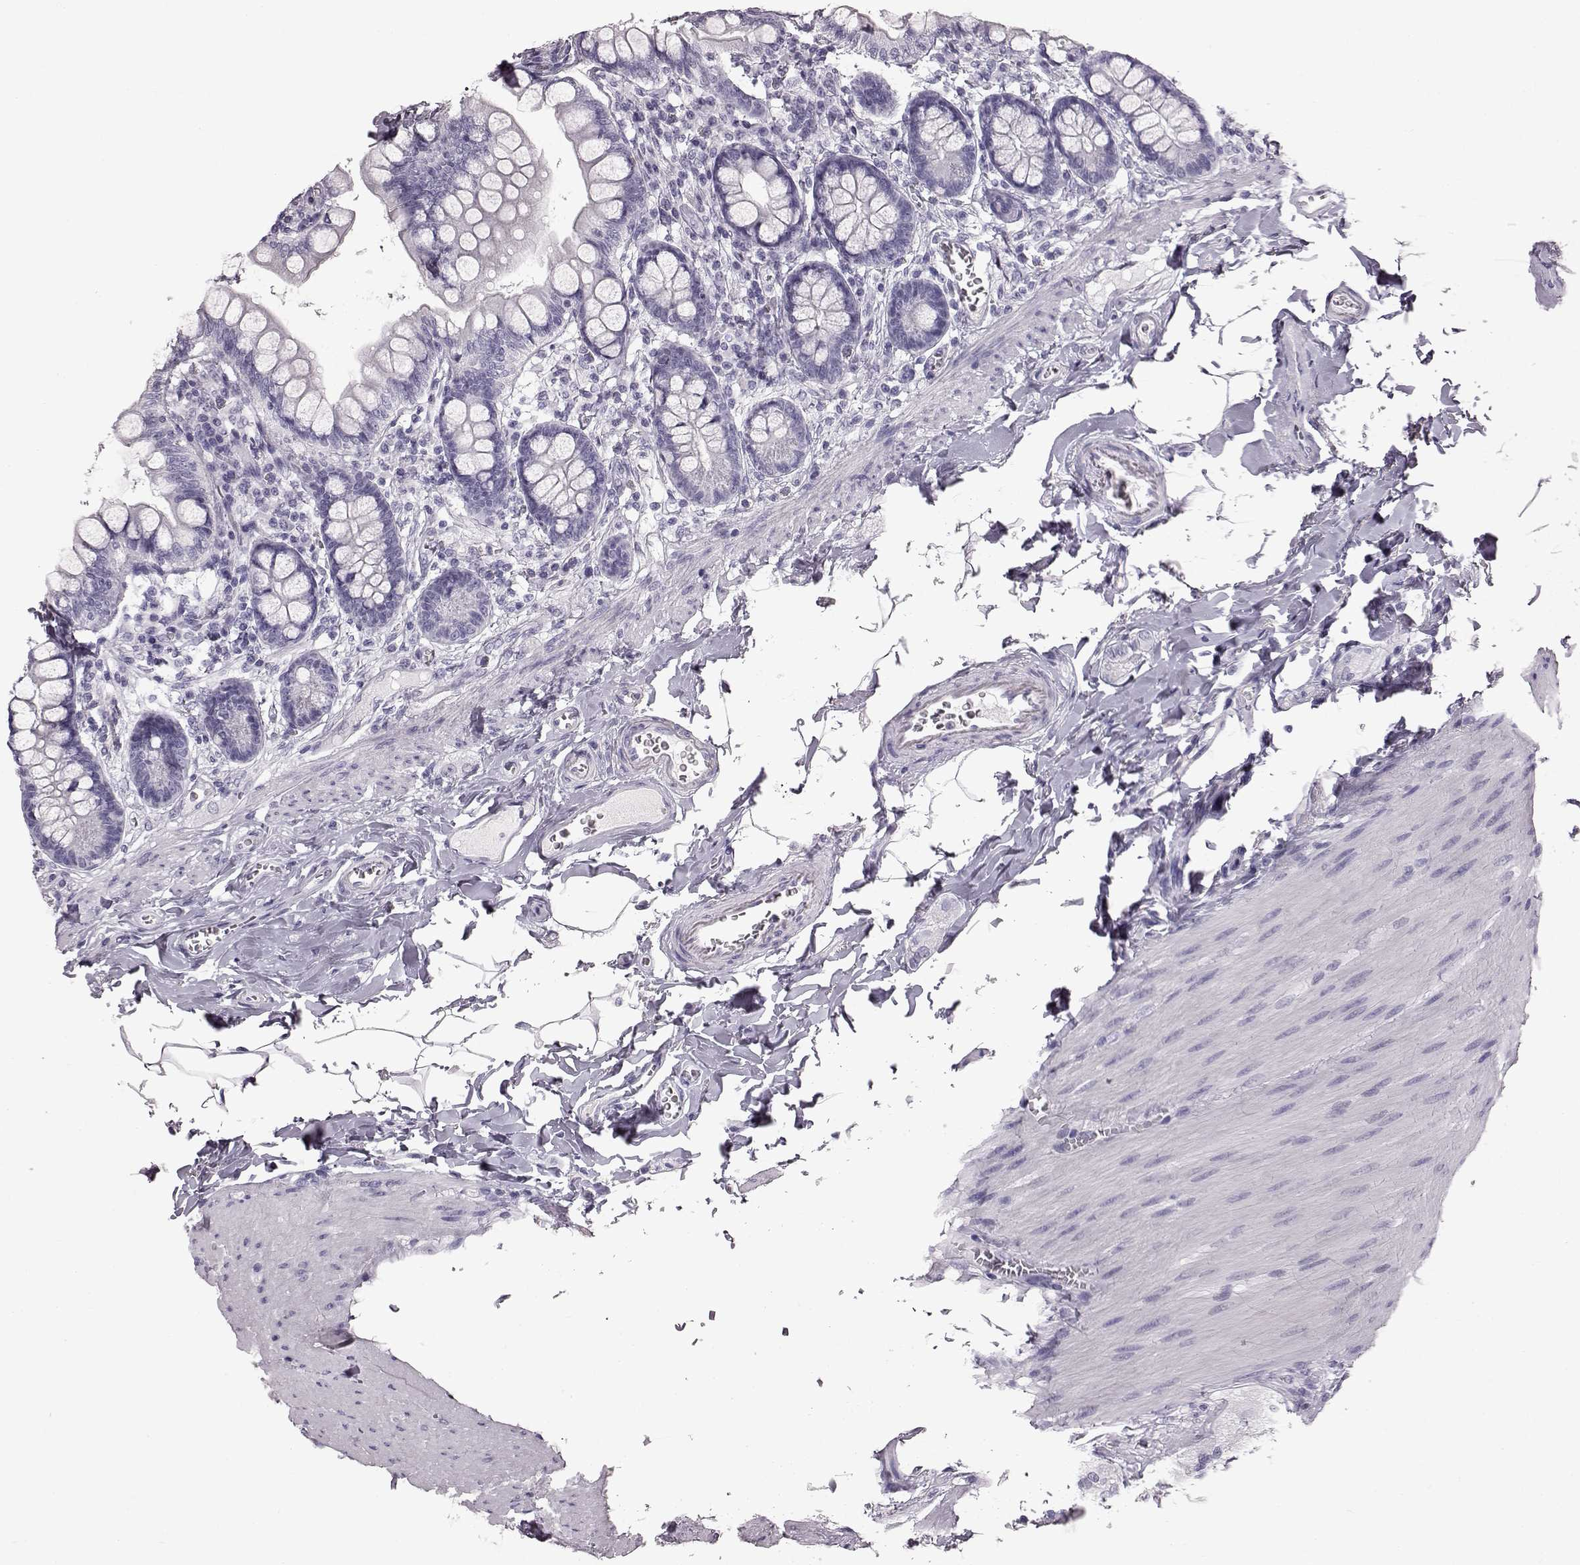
{"staining": {"intensity": "negative", "quantity": "none", "location": "none"}, "tissue": "small intestine", "cell_type": "Glandular cells", "image_type": "normal", "snomed": [{"axis": "morphology", "description": "Normal tissue, NOS"}, {"axis": "topography", "description": "Small intestine"}], "caption": "This is an immunohistochemistry (IHC) photomicrograph of benign human small intestine. There is no staining in glandular cells.", "gene": "TCHHL1", "patient": {"sex": "female", "age": 56}}